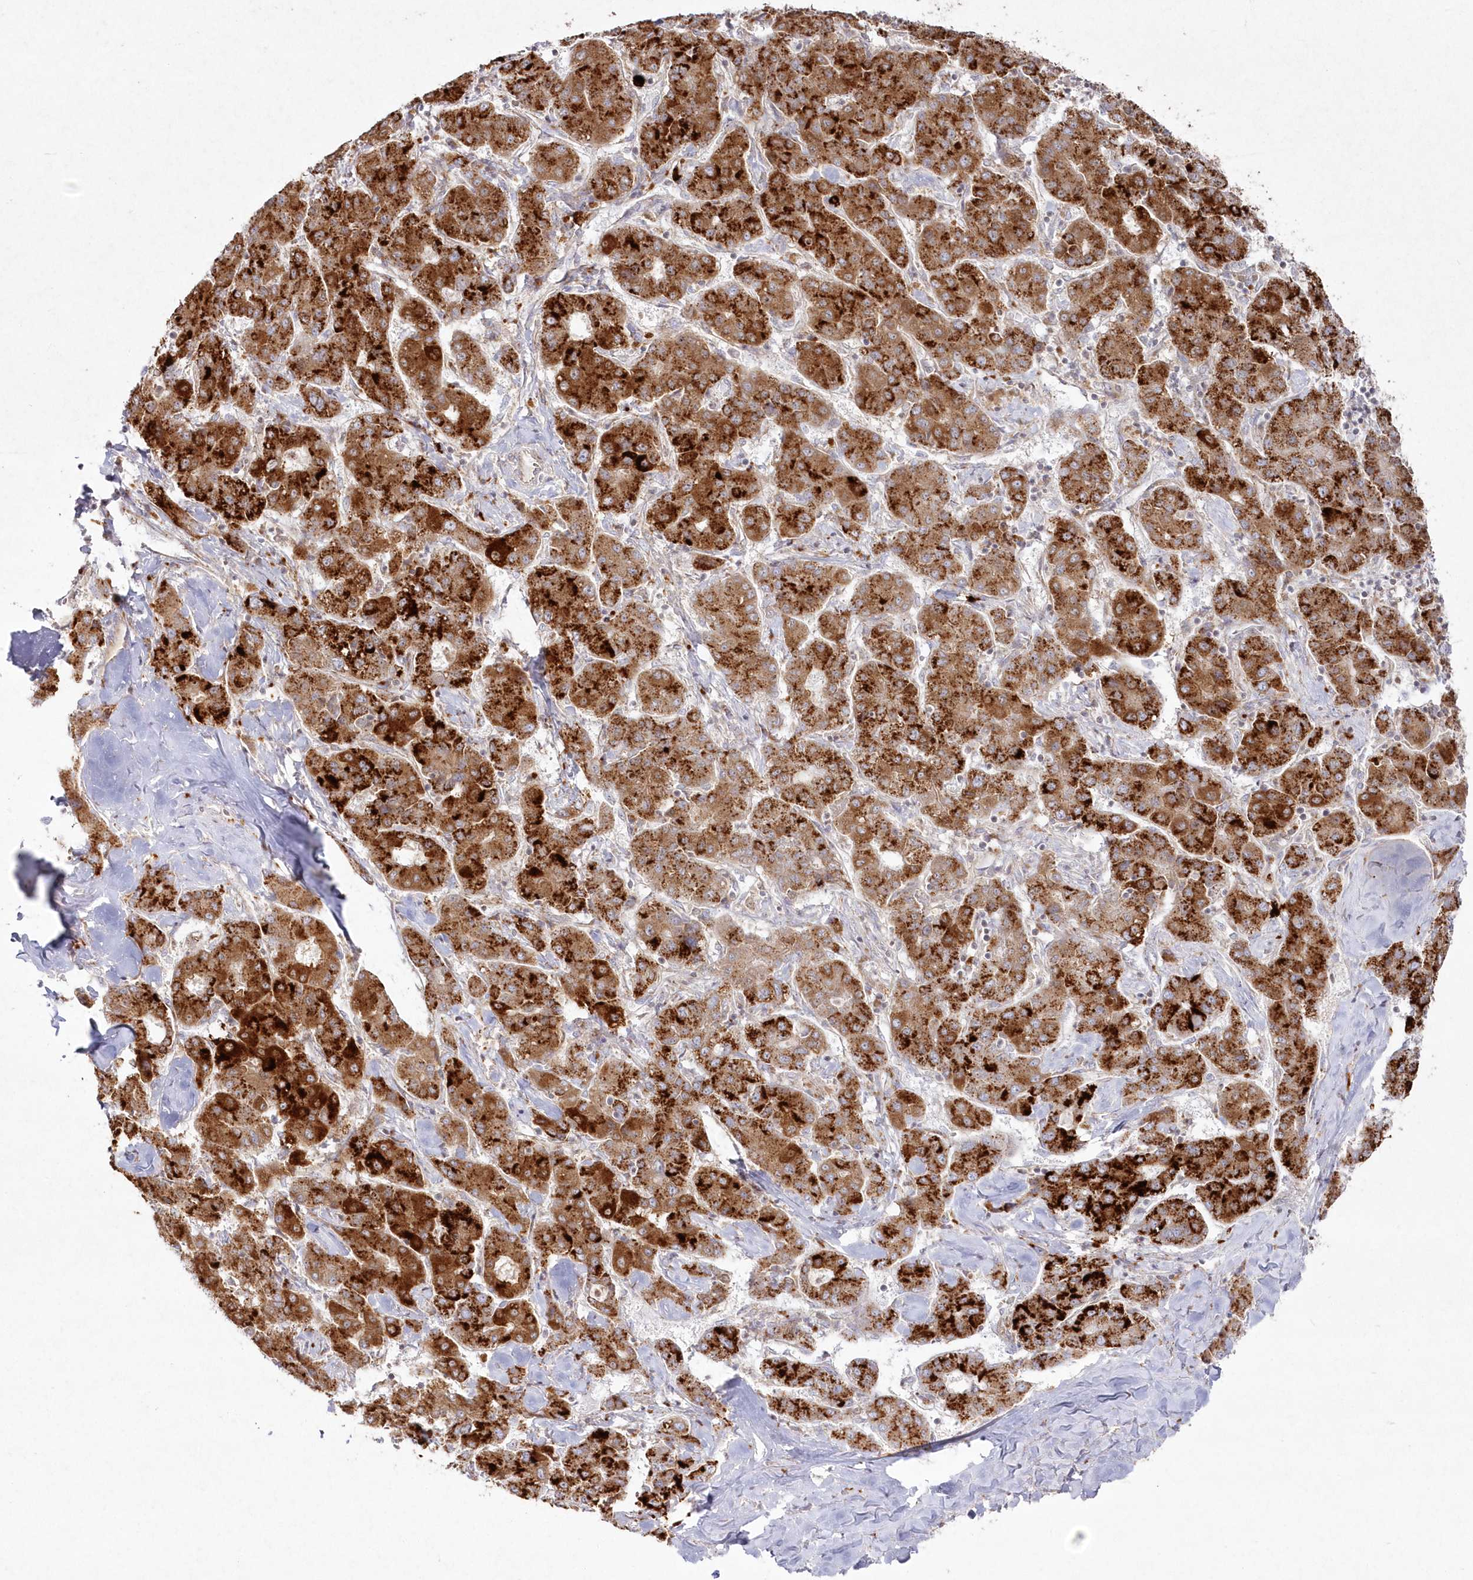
{"staining": {"intensity": "strong", "quantity": ">75%", "location": "cytoplasmic/membranous"}, "tissue": "liver cancer", "cell_type": "Tumor cells", "image_type": "cancer", "snomed": [{"axis": "morphology", "description": "Carcinoma, Hepatocellular, NOS"}, {"axis": "topography", "description": "Liver"}], "caption": "Immunohistochemistry (IHC) (DAB (3,3'-diaminobenzidine)) staining of liver cancer (hepatocellular carcinoma) displays strong cytoplasmic/membranous protein expression in approximately >75% of tumor cells.", "gene": "ARSB", "patient": {"sex": "male", "age": 65}}